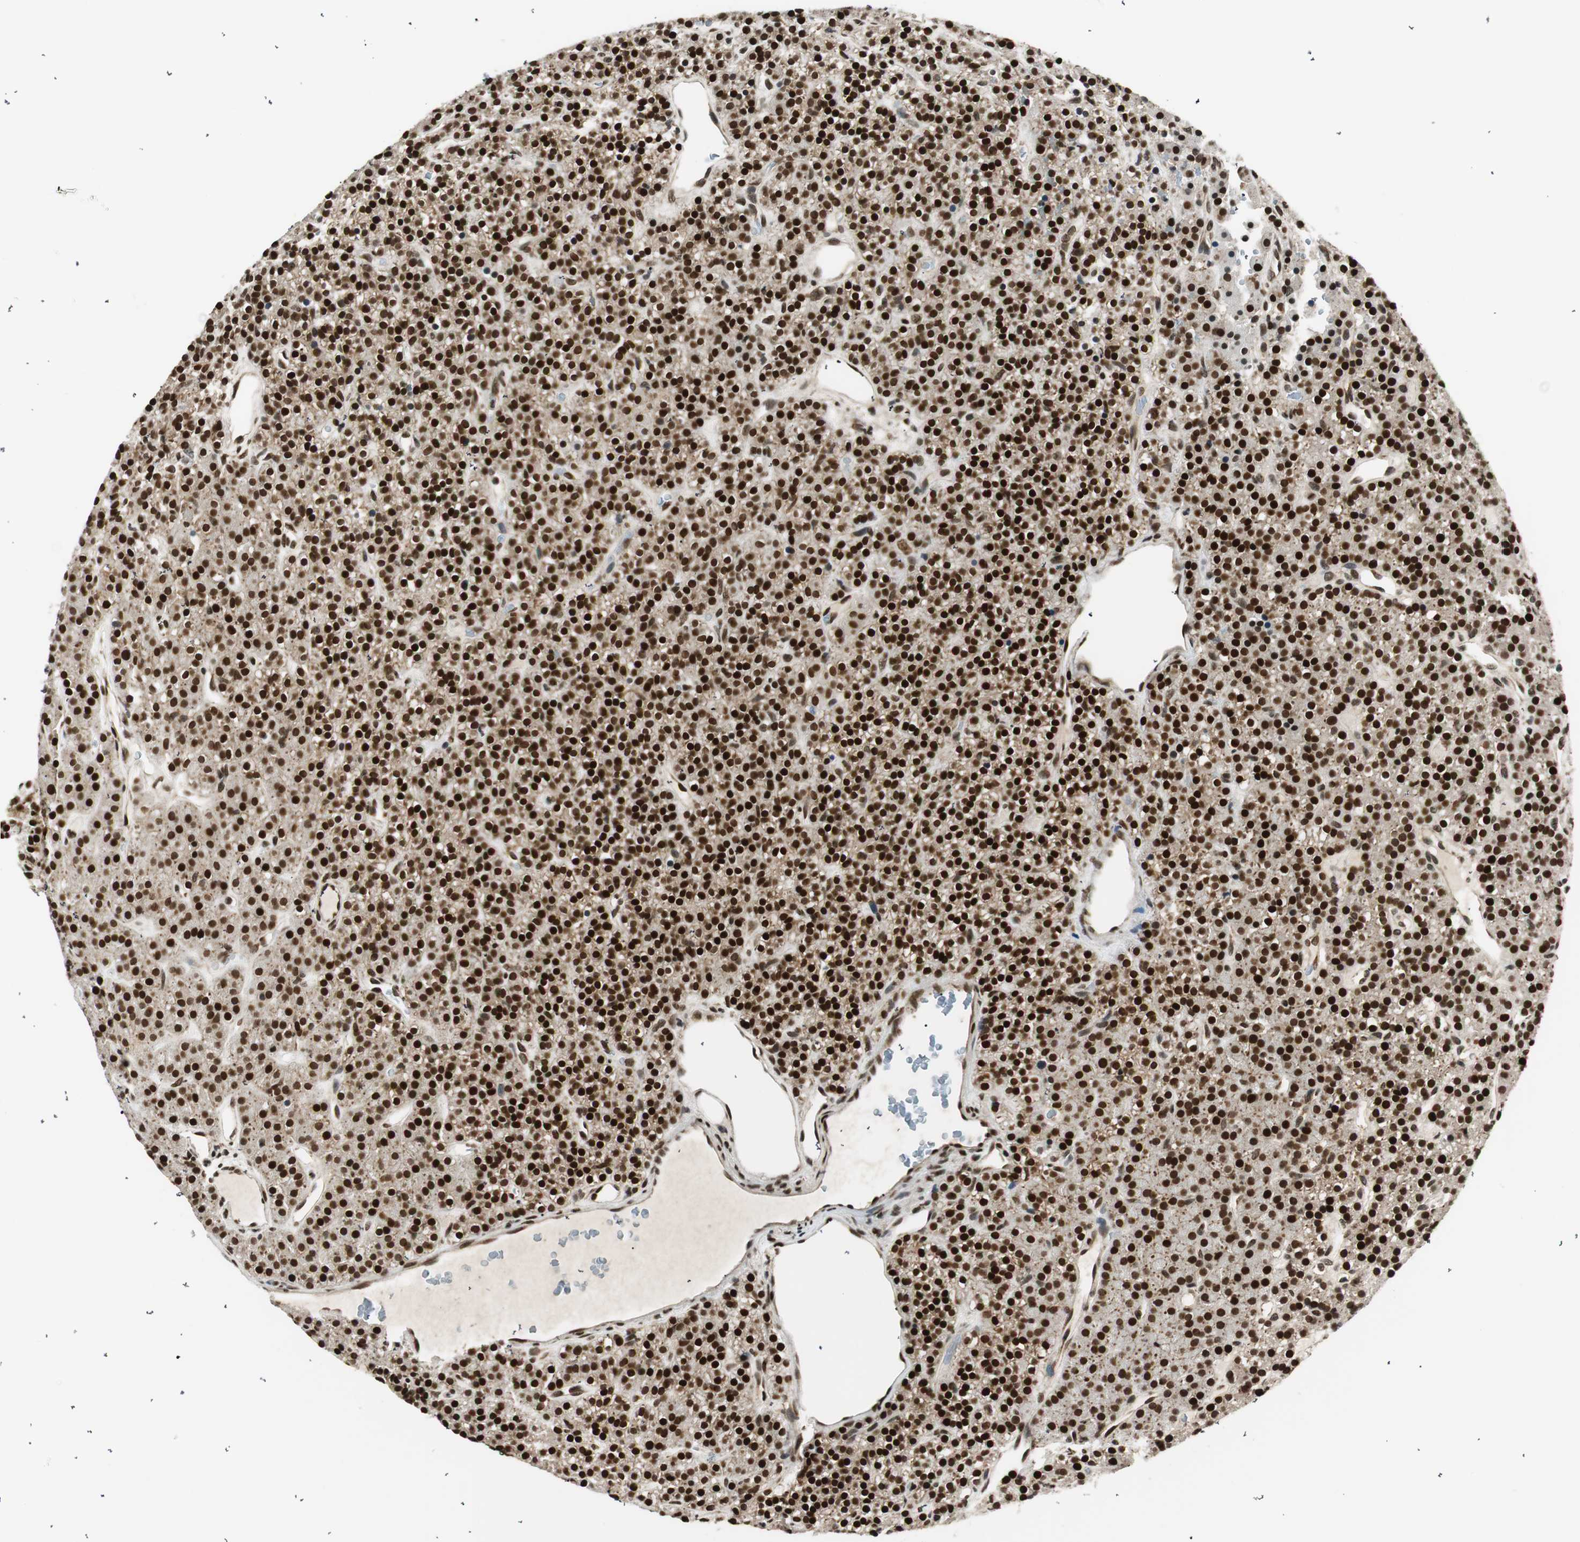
{"staining": {"intensity": "strong", "quantity": ">75%", "location": "nuclear"}, "tissue": "parathyroid gland", "cell_type": "Glandular cells", "image_type": "normal", "snomed": [{"axis": "morphology", "description": "Normal tissue, NOS"}, {"axis": "morphology", "description": "Hyperplasia, NOS"}, {"axis": "topography", "description": "Parathyroid gland"}], "caption": "The immunohistochemical stain highlights strong nuclear positivity in glandular cells of unremarkable parathyroid gland.", "gene": "RING1", "patient": {"sex": "male", "age": 44}}